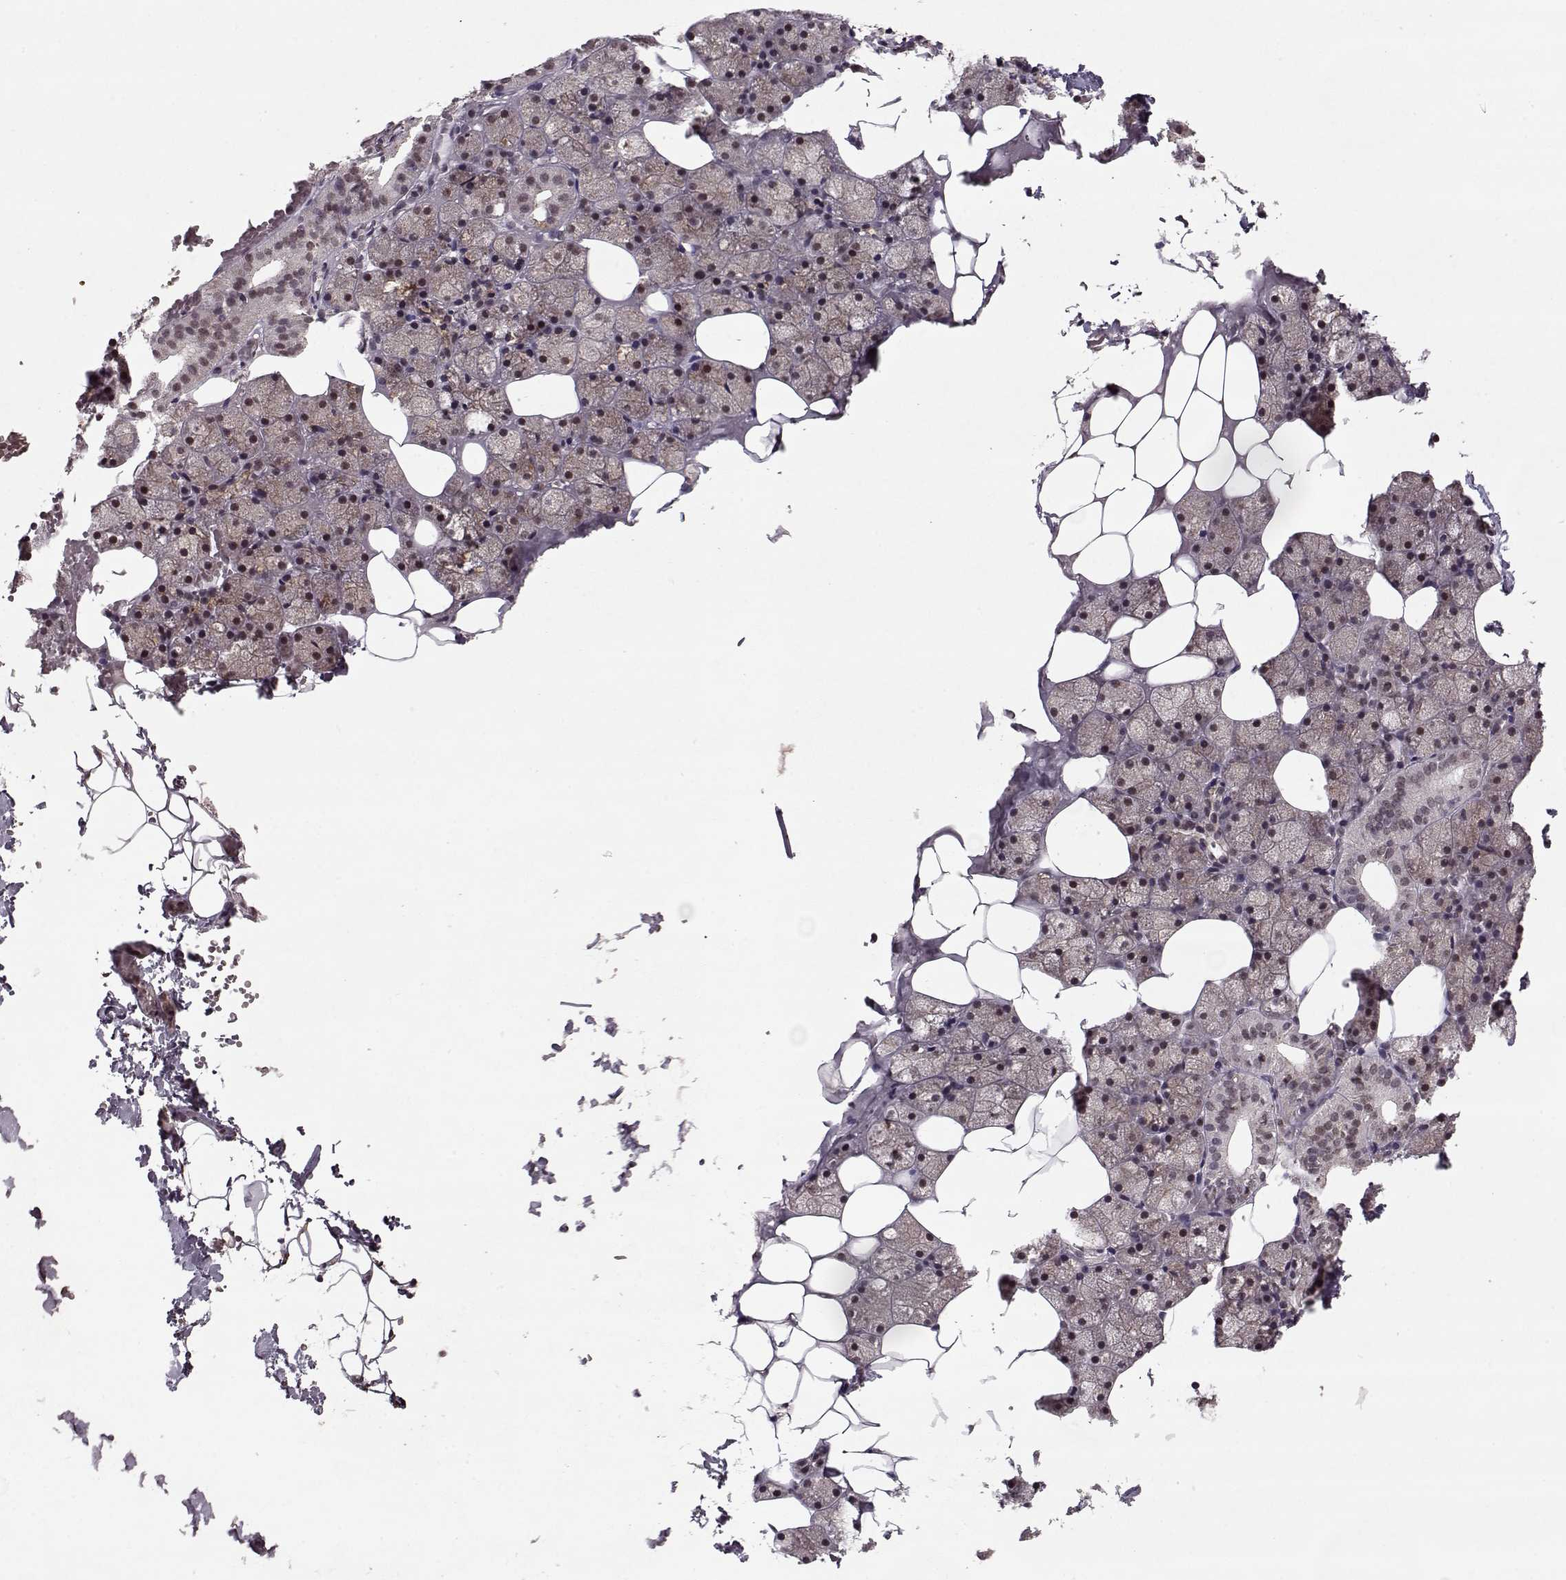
{"staining": {"intensity": "weak", "quantity": ">75%", "location": "nuclear"}, "tissue": "salivary gland", "cell_type": "Glandular cells", "image_type": "normal", "snomed": [{"axis": "morphology", "description": "Normal tissue, NOS"}, {"axis": "topography", "description": "Salivary gland"}], "caption": "The histopathology image demonstrates immunohistochemical staining of unremarkable salivary gland. There is weak nuclear staining is seen in about >75% of glandular cells. (IHC, brightfield microscopy, high magnification).", "gene": "PSMA7", "patient": {"sex": "male", "age": 38}}